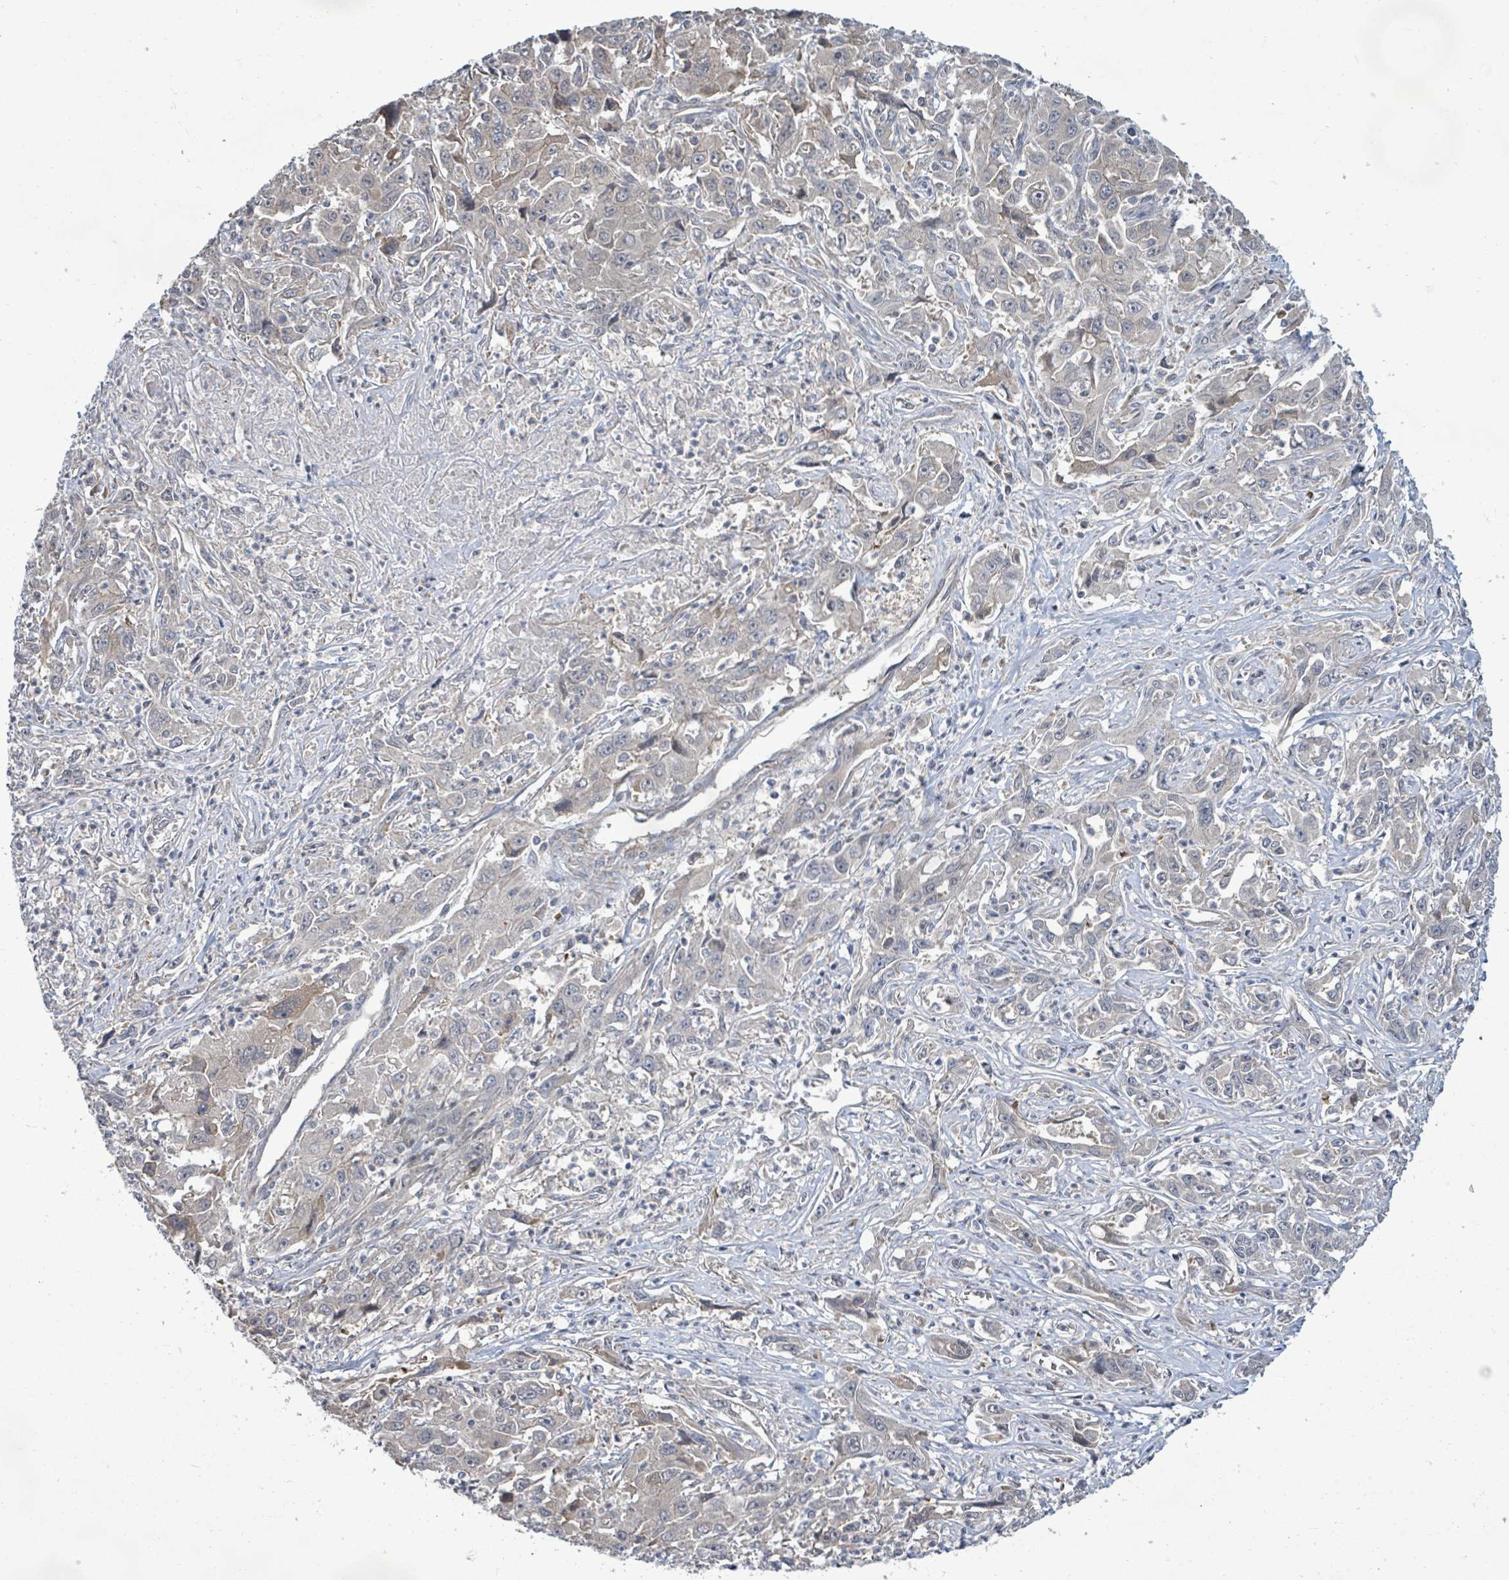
{"staining": {"intensity": "negative", "quantity": "none", "location": "none"}, "tissue": "liver cancer", "cell_type": "Tumor cells", "image_type": "cancer", "snomed": [{"axis": "morphology", "description": "Carcinoma, Hepatocellular, NOS"}, {"axis": "topography", "description": "Liver"}], "caption": "High magnification brightfield microscopy of liver cancer stained with DAB (3,3'-diaminobenzidine) (brown) and counterstained with hematoxylin (blue): tumor cells show no significant staining. (Stains: DAB (3,3'-diaminobenzidine) immunohistochemistry with hematoxylin counter stain, Microscopy: brightfield microscopy at high magnification).", "gene": "KBTBD11", "patient": {"sex": "male", "age": 63}}